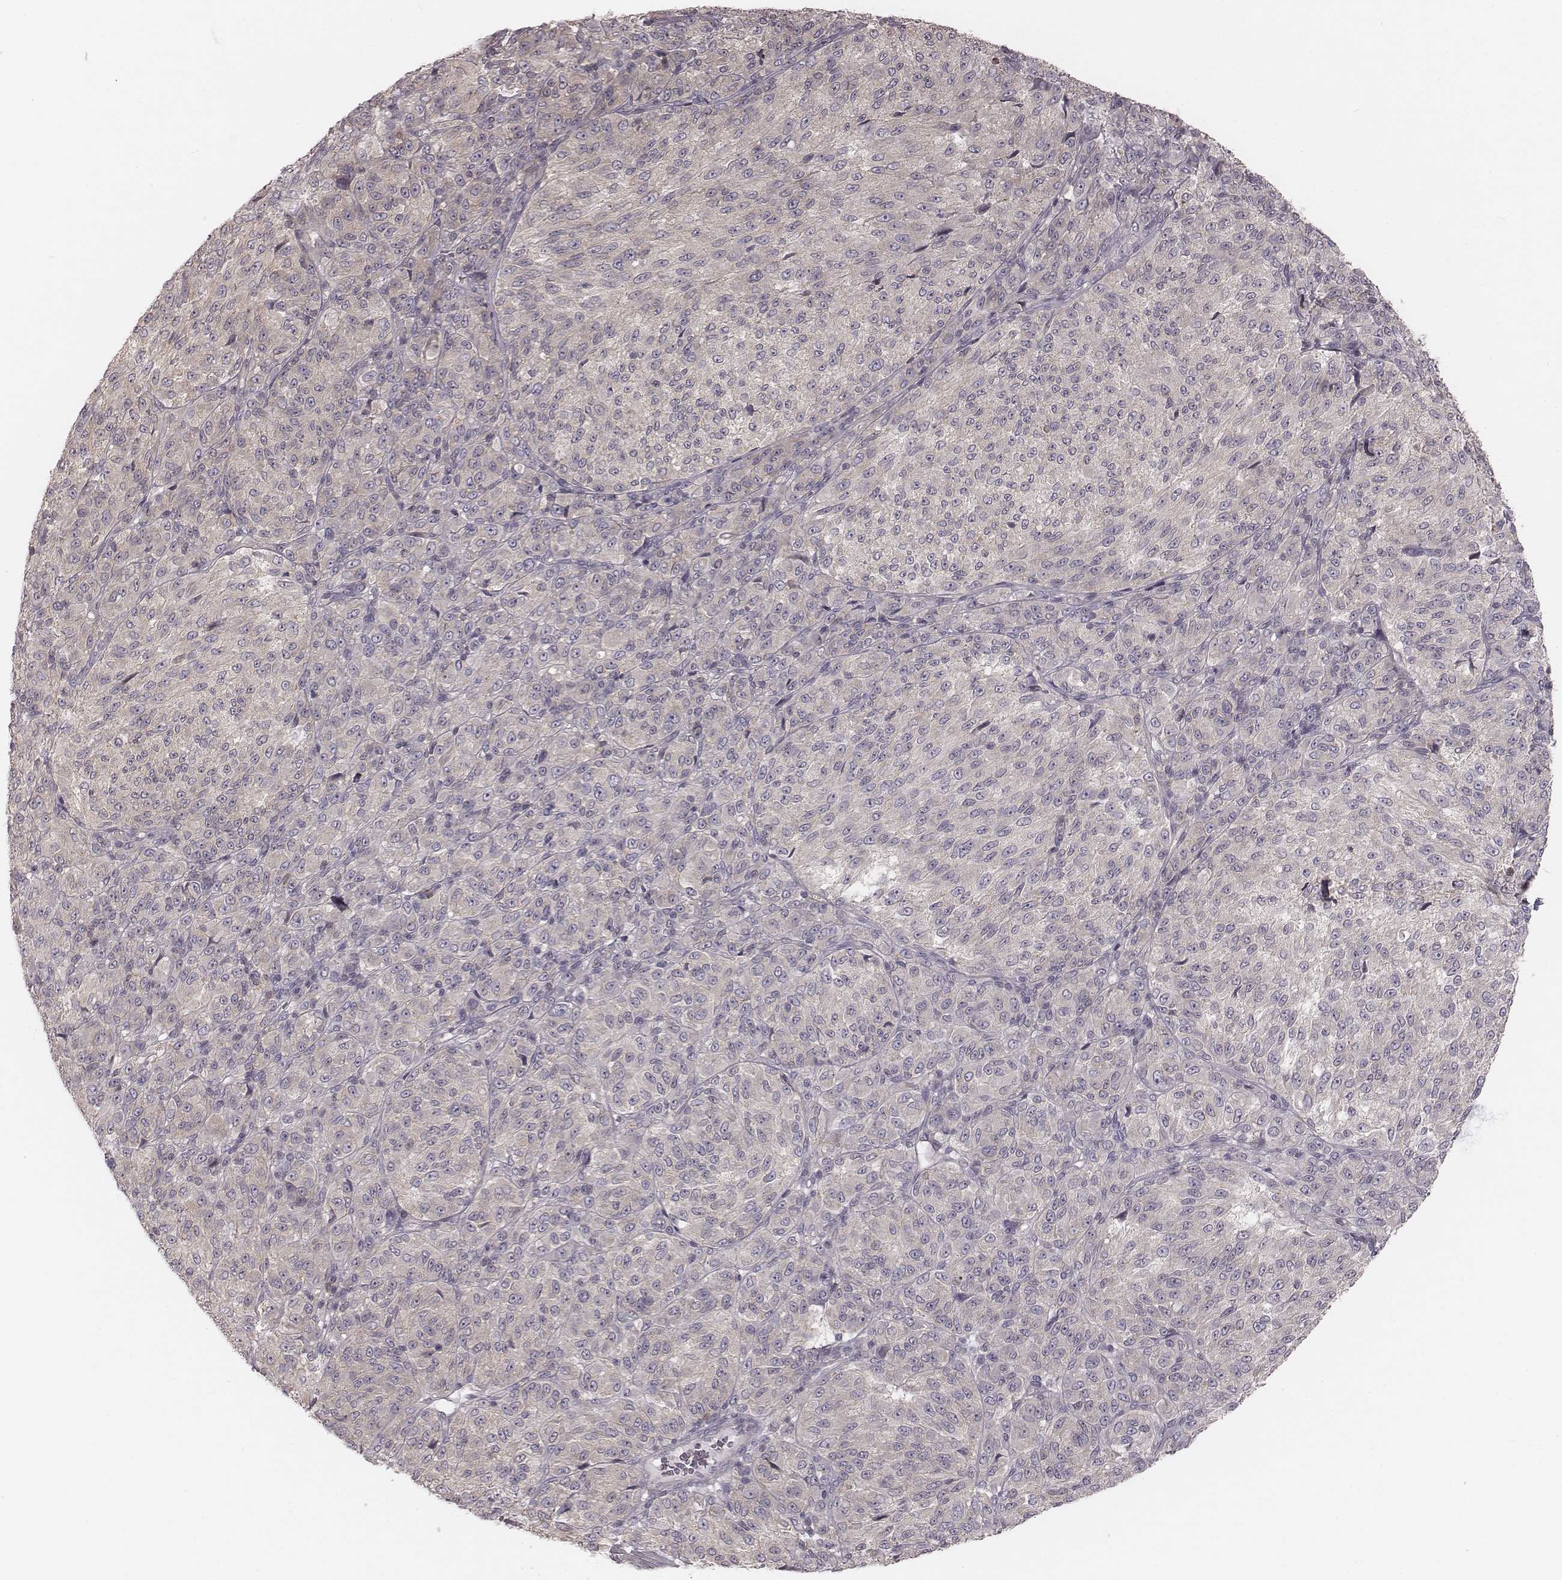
{"staining": {"intensity": "weak", "quantity": "<25%", "location": "cytoplasmic/membranous"}, "tissue": "melanoma", "cell_type": "Tumor cells", "image_type": "cancer", "snomed": [{"axis": "morphology", "description": "Malignant melanoma, Metastatic site"}, {"axis": "topography", "description": "Brain"}], "caption": "Immunohistochemistry micrograph of neoplastic tissue: malignant melanoma (metastatic site) stained with DAB (3,3'-diaminobenzidine) shows no significant protein expression in tumor cells. The staining was performed using DAB (3,3'-diaminobenzidine) to visualize the protein expression in brown, while the nuclei were stained in blue with hematoxylin (Magnification: 20x).", "gene": "TDRD5", "patient": {"sex": "female", "age": 56}}